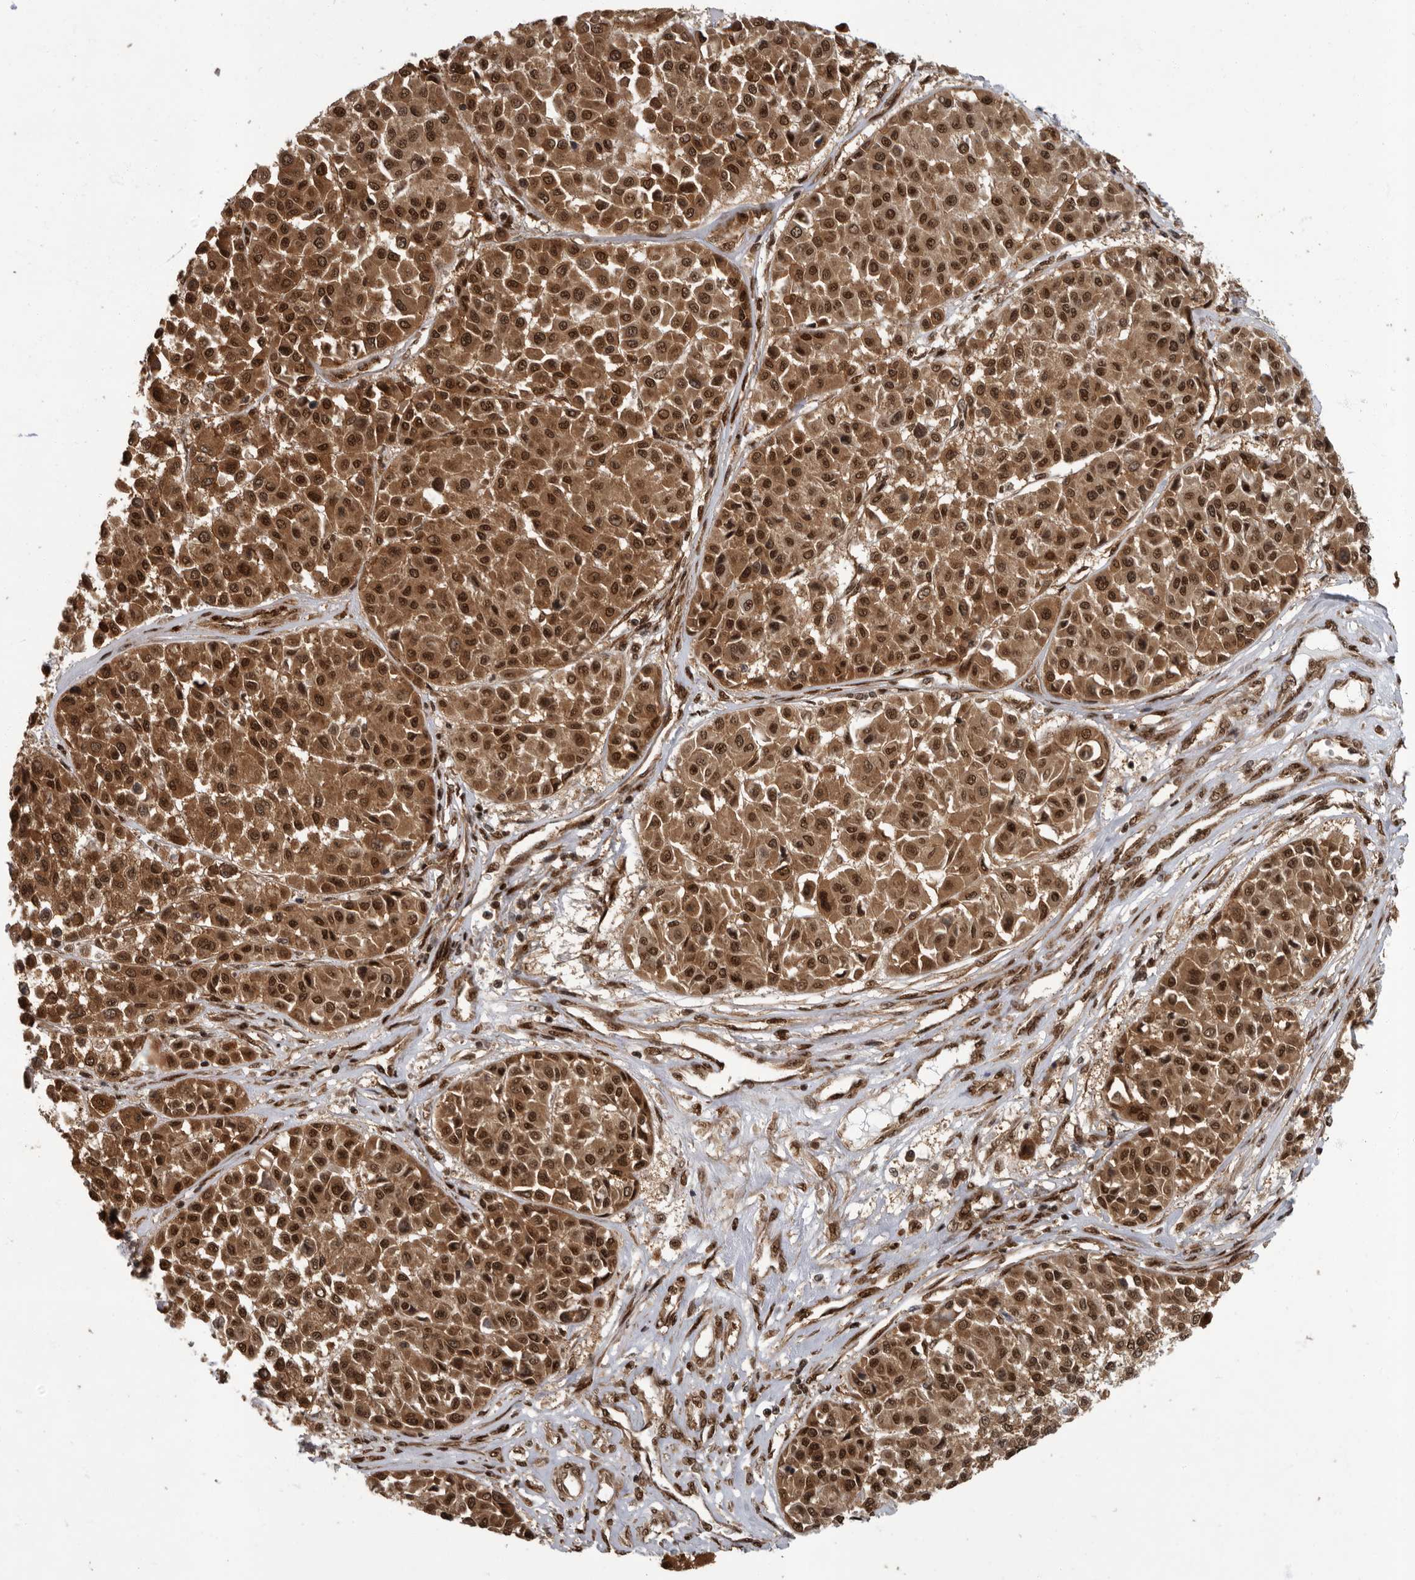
{"staining": {"intensity": "strong", "quantity": "25%-75%", "location": "cytoplasmic/membranous,nuclear"}, "tissue": "melanoma", "cell_type": "Tumor cells", "image_type": "cancer", "snomed": [{"axis": "morphology", "description": "Malignant melanoma, Metastatic site"}, {"axis": "topography", "description": "Soft tissue"}], "caption": "Protein expression analysis of malignant melanoma (metastatic site) exhibits strong cytoplasmic/membranous and nuclear staining in about 25%-75% of tumor cells. The protein is shown in brown color, while the nuclei are stained blue.", "gene": "VPS50", "patient": {"sex": "male", "age": 41}}